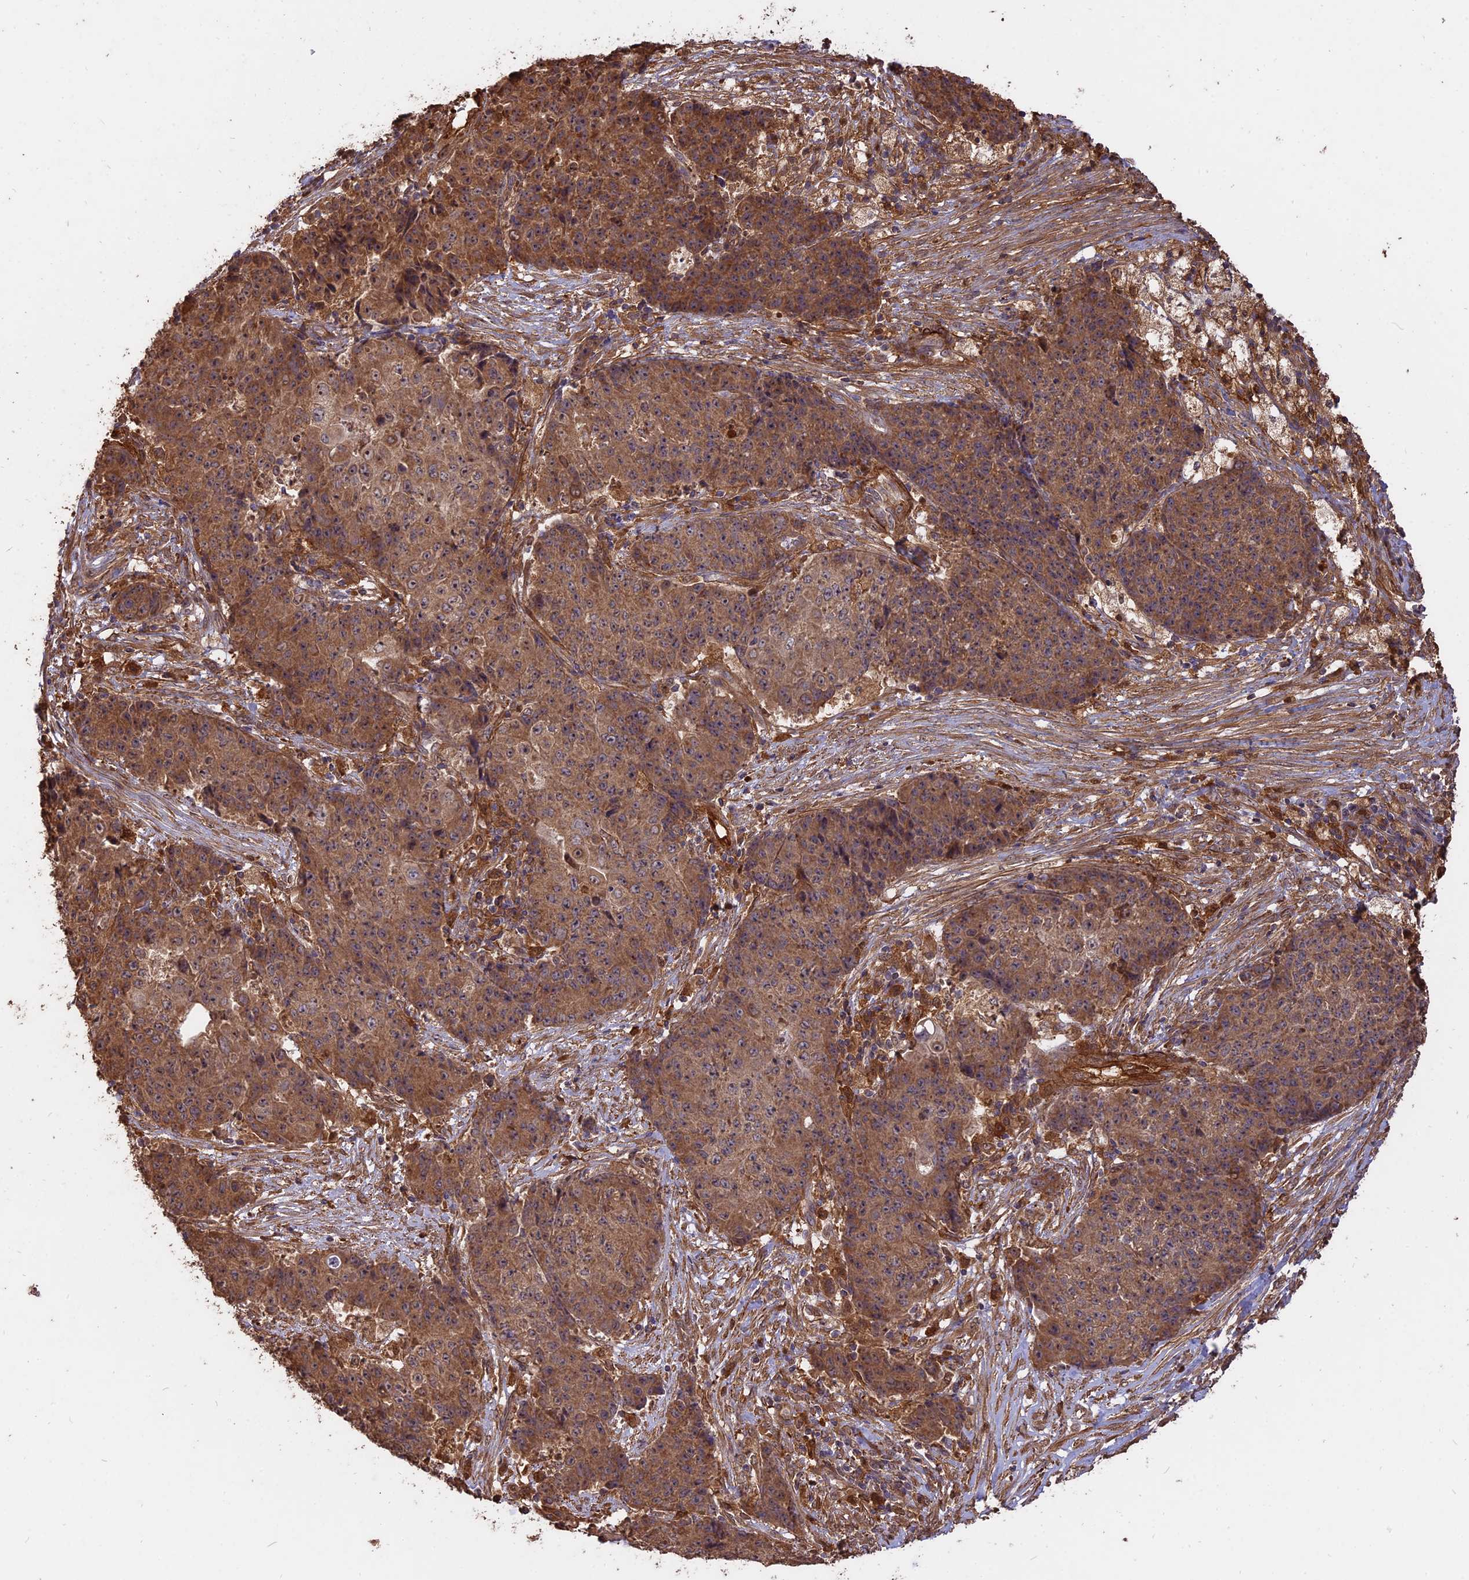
{"staining": {"intensity": "moderate", "quantity": ">75%", "location": "cytoplasmic/membranous"}, "tissue": "ovarian cancer", "cell_type": "Tumor cells", "image_type": "cancer", "snomed": [{"axis": "morphology", "description": "Carcinoma, endometroid"}, {"axis": "topography", "description": "Ovary"}], "caption": "Brown immunohistochemical staining in human ovarian cancer reveals moderate cytoplasmic/membranous positivity in about >75% of tumor cells.", "gene": "SAC3D1", "patient": {"sex": "female", "age": 42}}